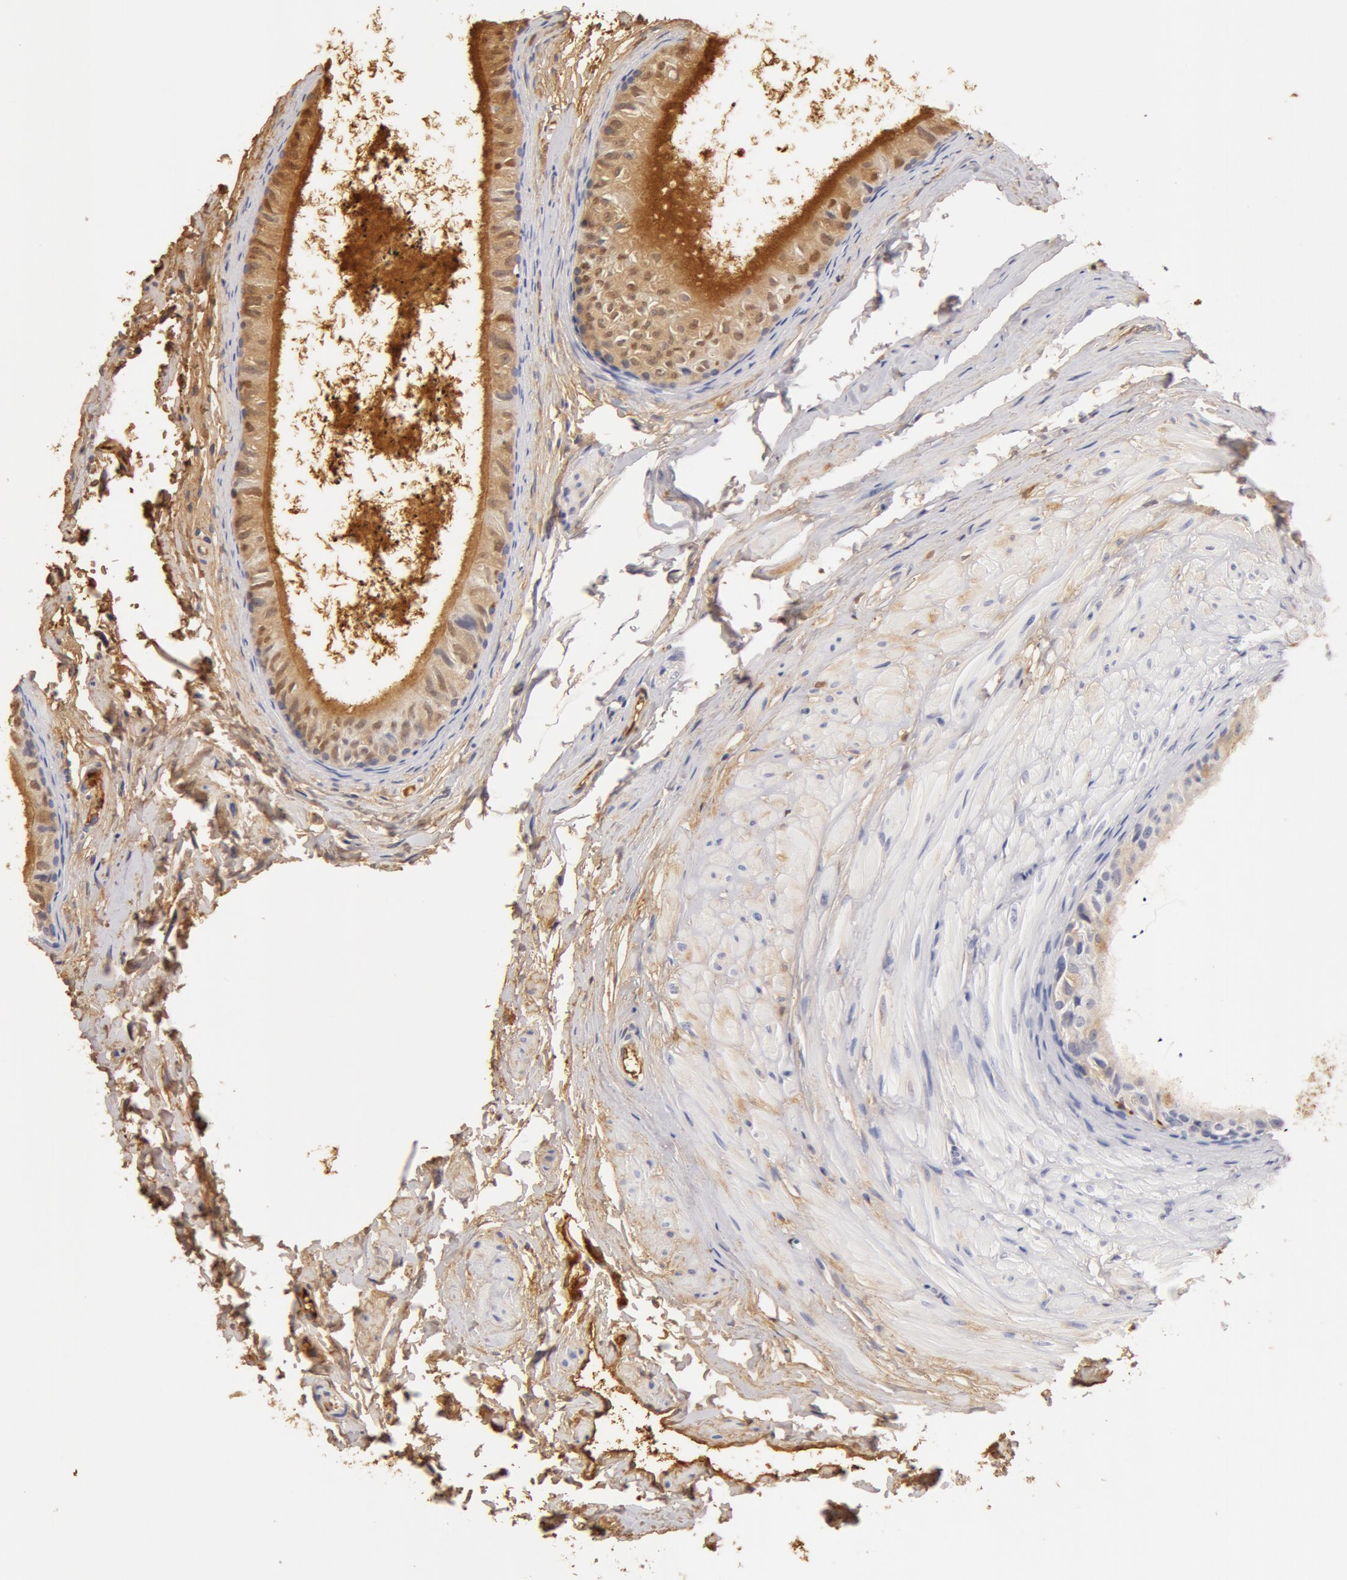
{"staining": {"intensity": "moderate", "quantity": ">75%", "location": "cytoplasmic/membranous,nuclear"}, "tissue": "epididymis", "cell_type": "Glandular cells", "image_type": "normal", "snomed": [{"axis": "morphology", "description": "Normal tissue, NOS"}, {"axis": "topography", "description": "Epididymis"}], "caption": "Immunohistochemical staining of normal human epididymis exhibits moderate cytoplasmic/membranous,nuclear protein expression in about >75% of glandular cells. The staining was performed using DAB (3,3'-diaminobenzidine), with brown indicating positive protein expression. Nuclei are stained blue with hematoxylin.", "gene": "TF", "patient": {"sex": "male", "age": 77}}